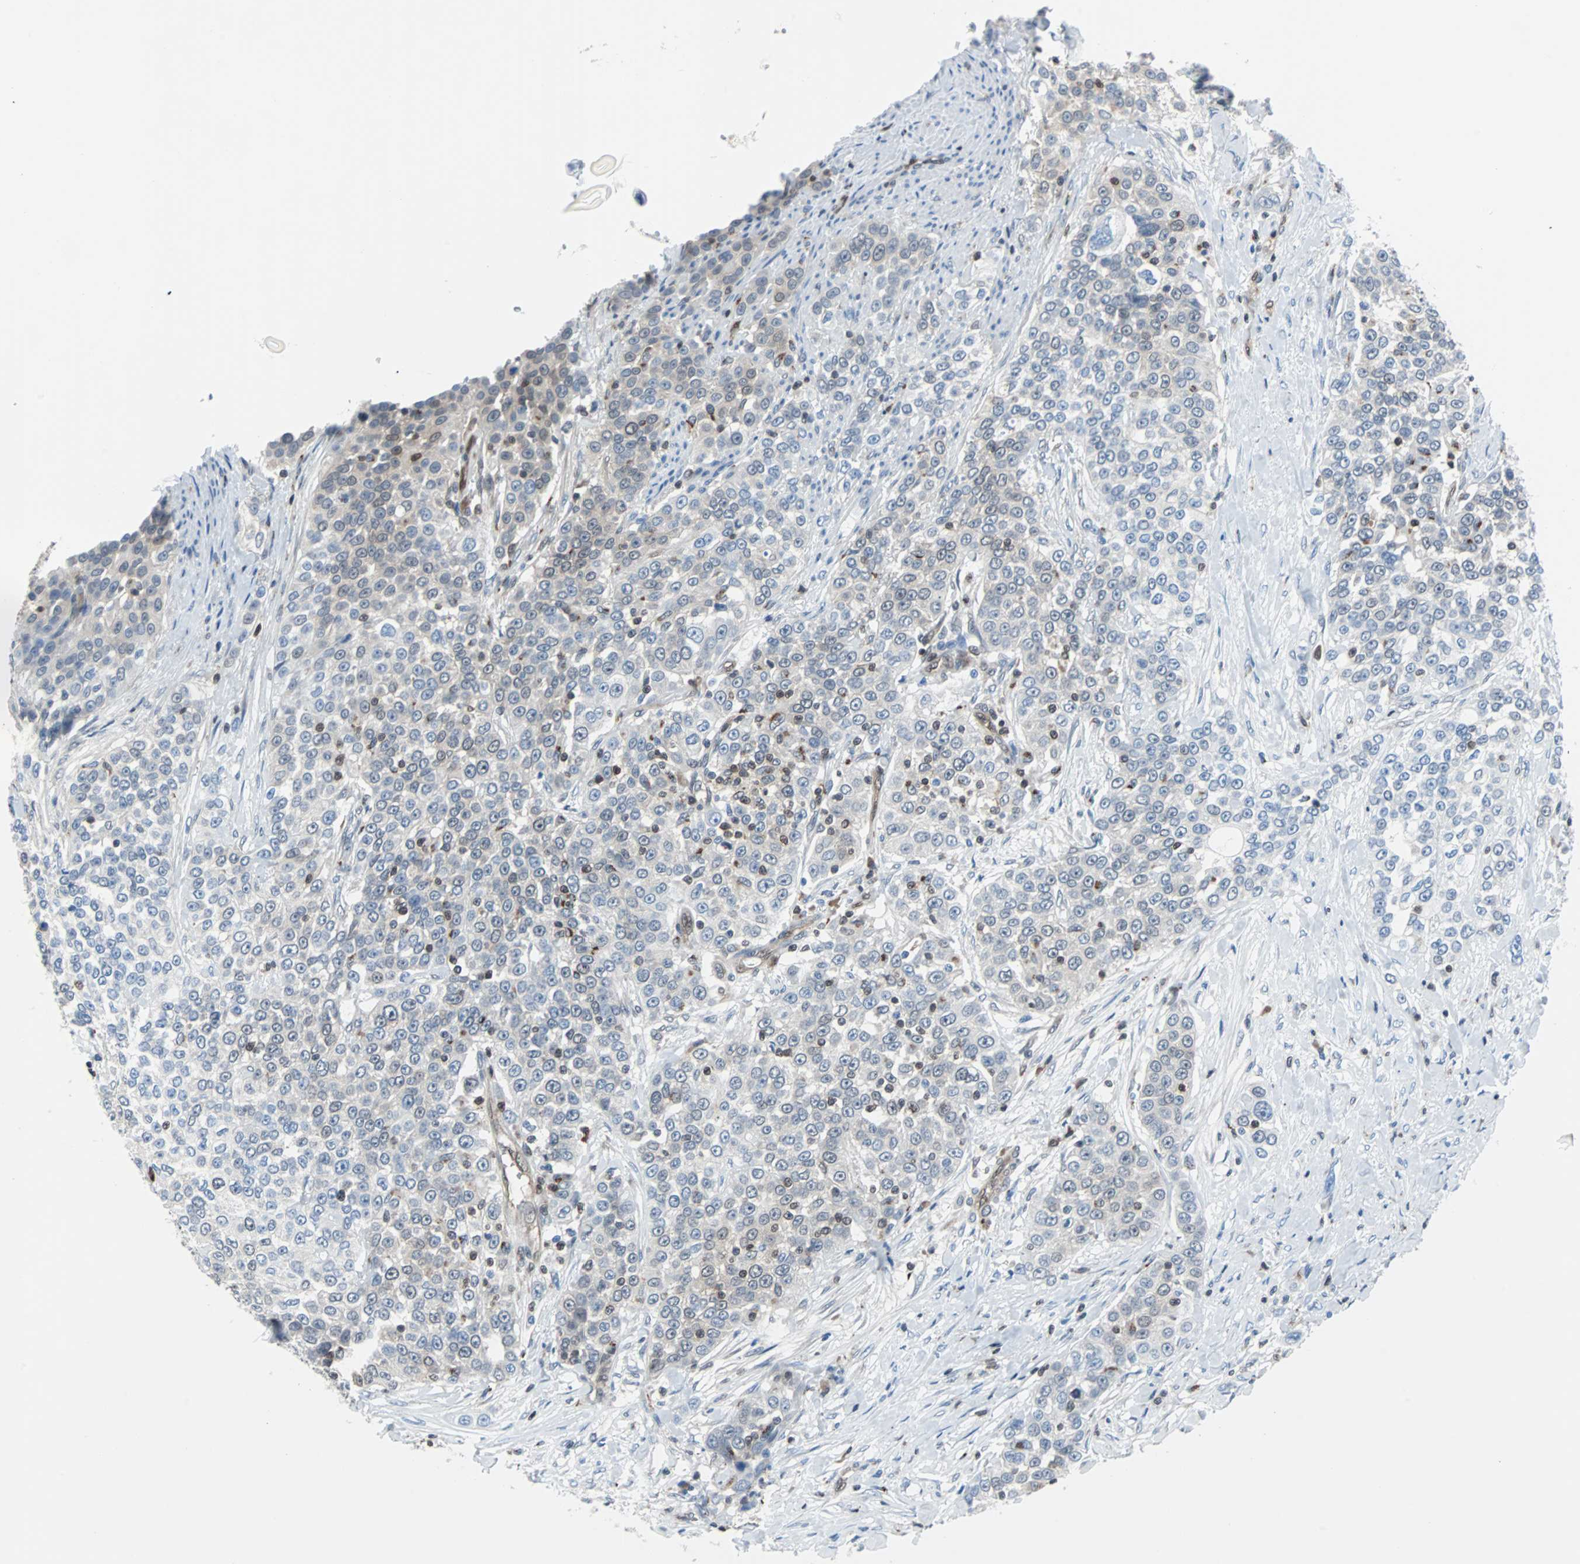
{"staining": {"intensity": "negative", "quantity": "none", "location": "none"}, "tissue": "urothelial cancer", "cell_type": "Tumor cells", "image_type": "cancer", "snomed": [{"axis": "morphology", "description": "Urothelial carcinoma, High grade"}, {"axis": "topography", "description": "Urinary bladder"}], "caption": "The micrograph demonstrates no significant positivity in tumor cells of urothelial carcinoma (high-grade). Nuclei are stained in blue.", "gene": "MAP2K6", "patient": {"sex": "female", "age": 80}}